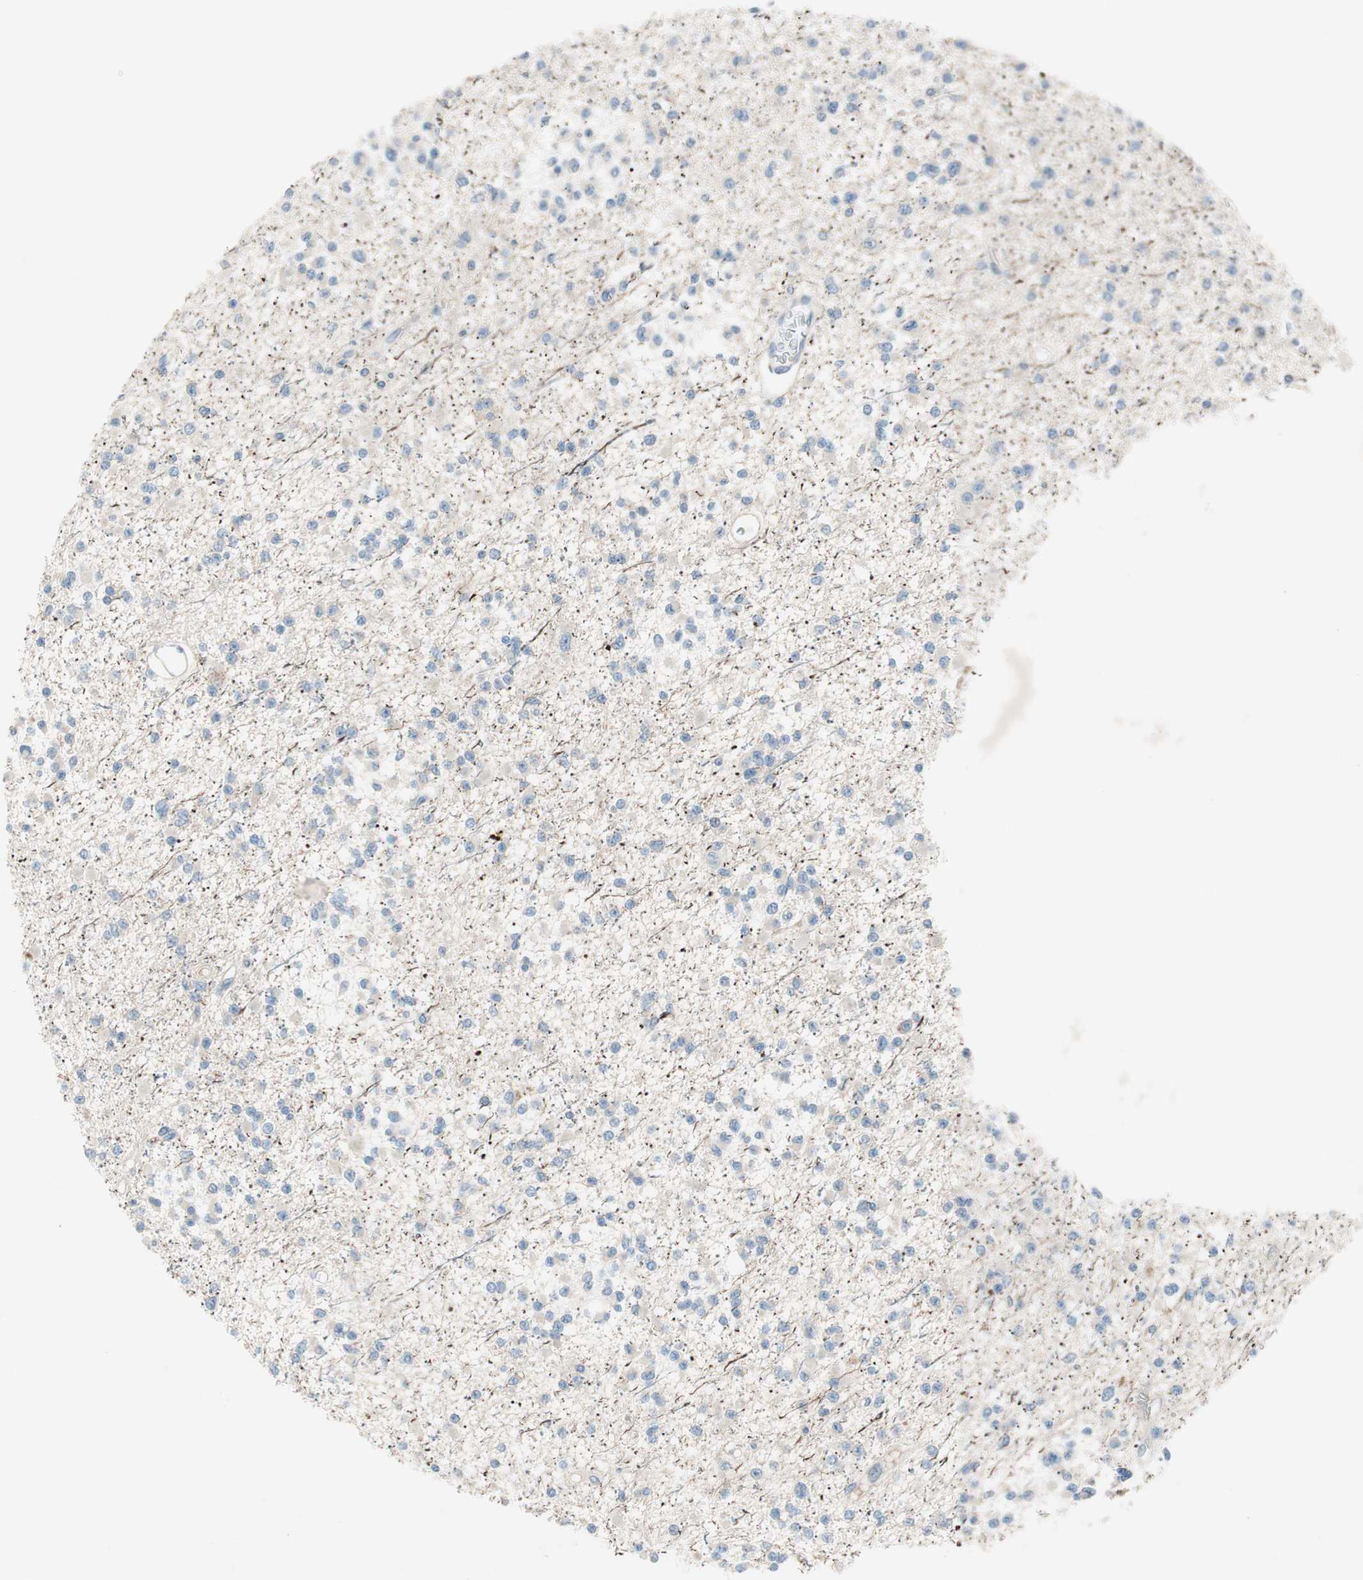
{"staining": {"intensity": "negative", "quantity": "none", "location": "none"}, "tissue": "glioma", "cell_type": "Tumor cells", "image_type": "cancer", "snomed": [{"axis": "morphology", "description": "Glioma, malignant, Low grade"}, {"axis": "topography", "description": "Brain"}], "caption": "Immunohistochemistry histopathology image of neoplastic tissue: low-grade glioma (malignant) stained with DAB reveals no significant protein positivity in tumor cells.", "gene": "PRRG4", "patient": {"sex": "female", "age": 22}}